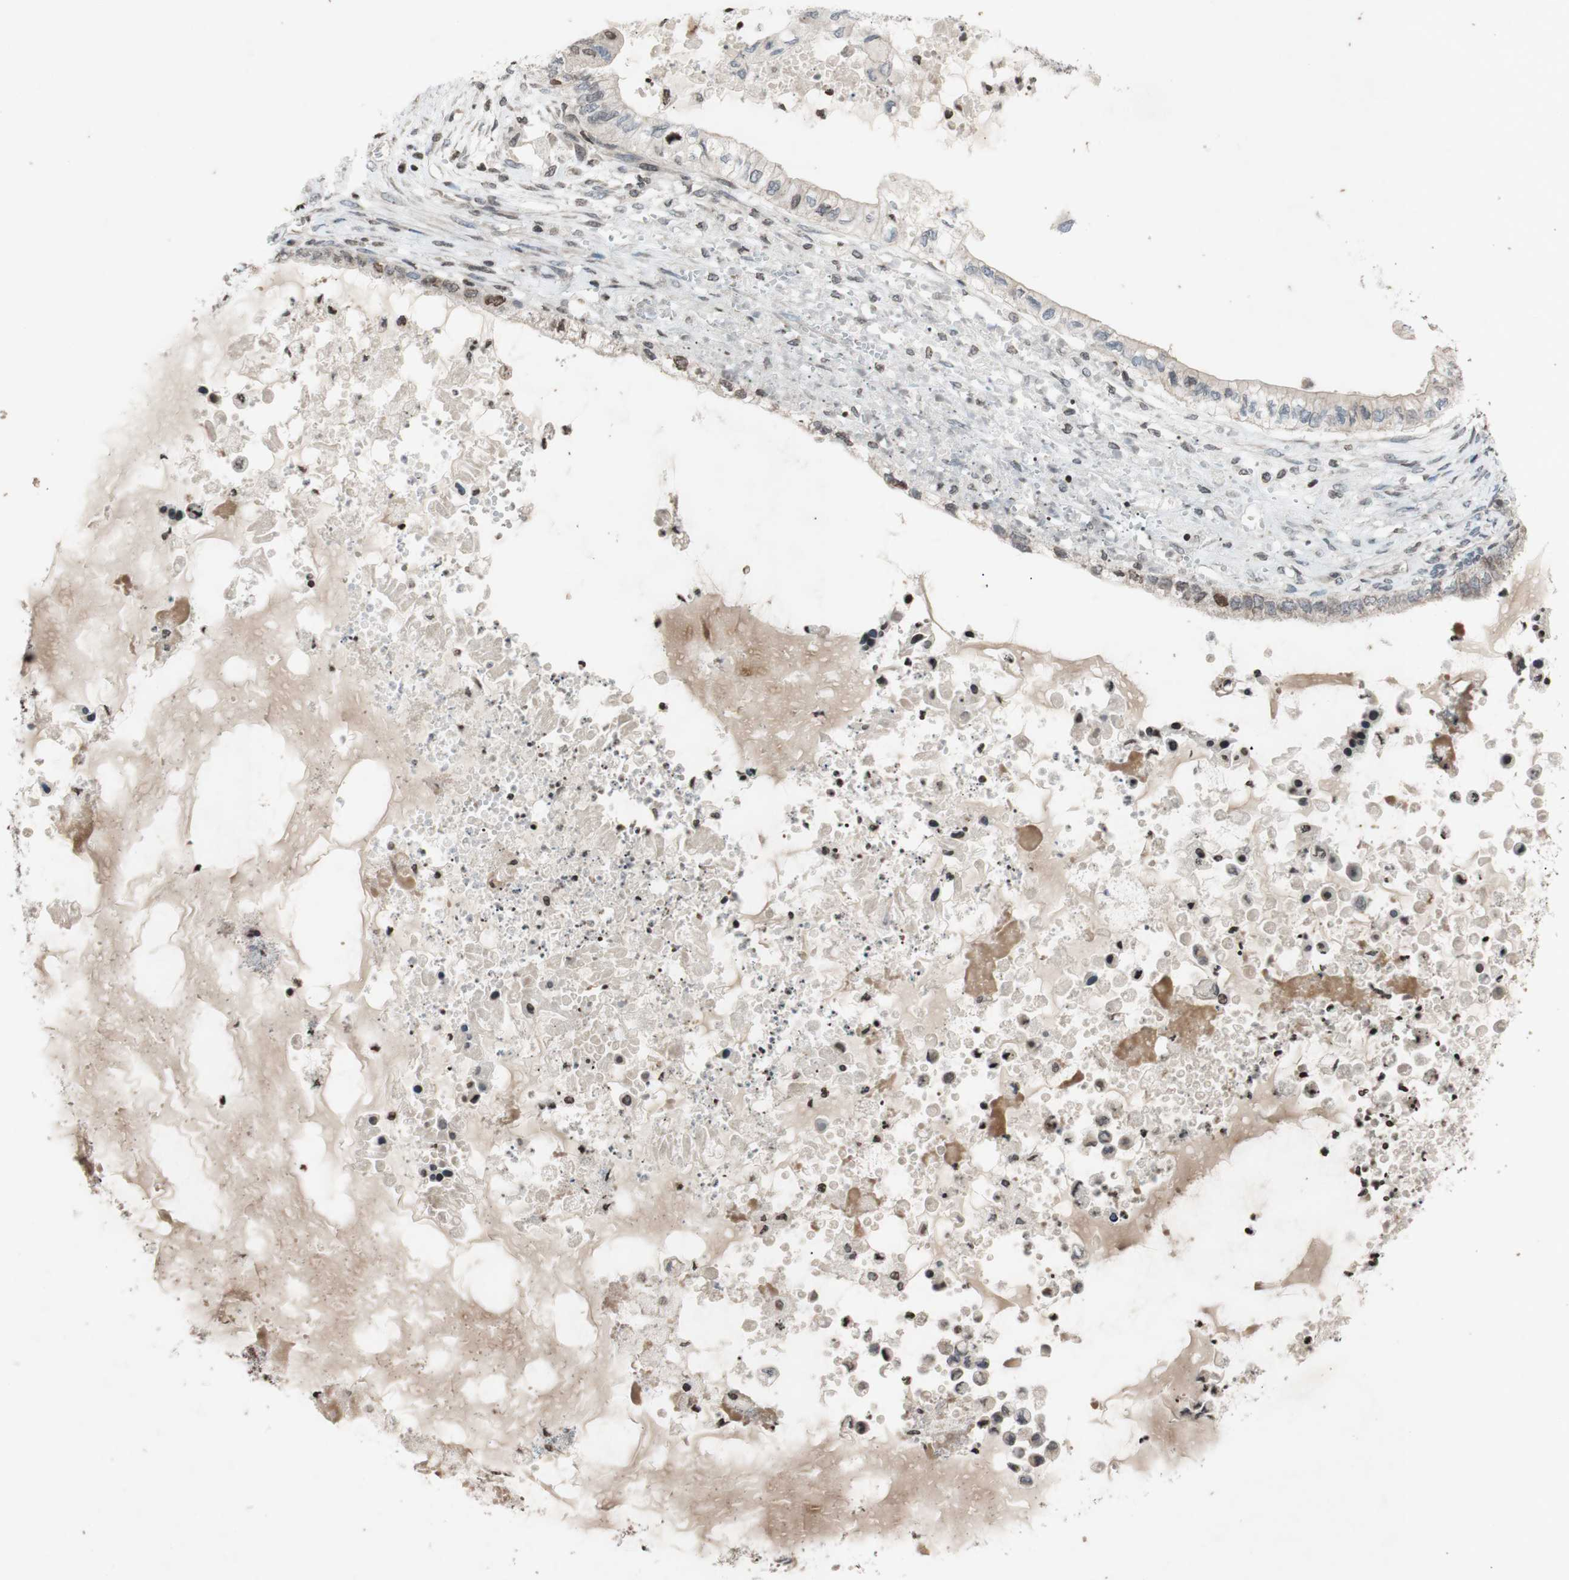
{"staining": {"intensity": "moderate", "quantity": "<25%", "location": "nuclear"}, "tissue": "ovarian cancer", "cell_type": "Tumor cells", "image_type": "cancer", "snomed": [{"axis": "morphology", "description": "Cystadenocarcinoma, mucinous, NOS"}, {"axis": "topography", "description": "Ovary"}], "caption": "A brown stain shows moderate nuclear positivity of a protein in ovarian cancer tumor cells.", "gene": "MCM6", "patient": {"sex": "female", "age": 80}}